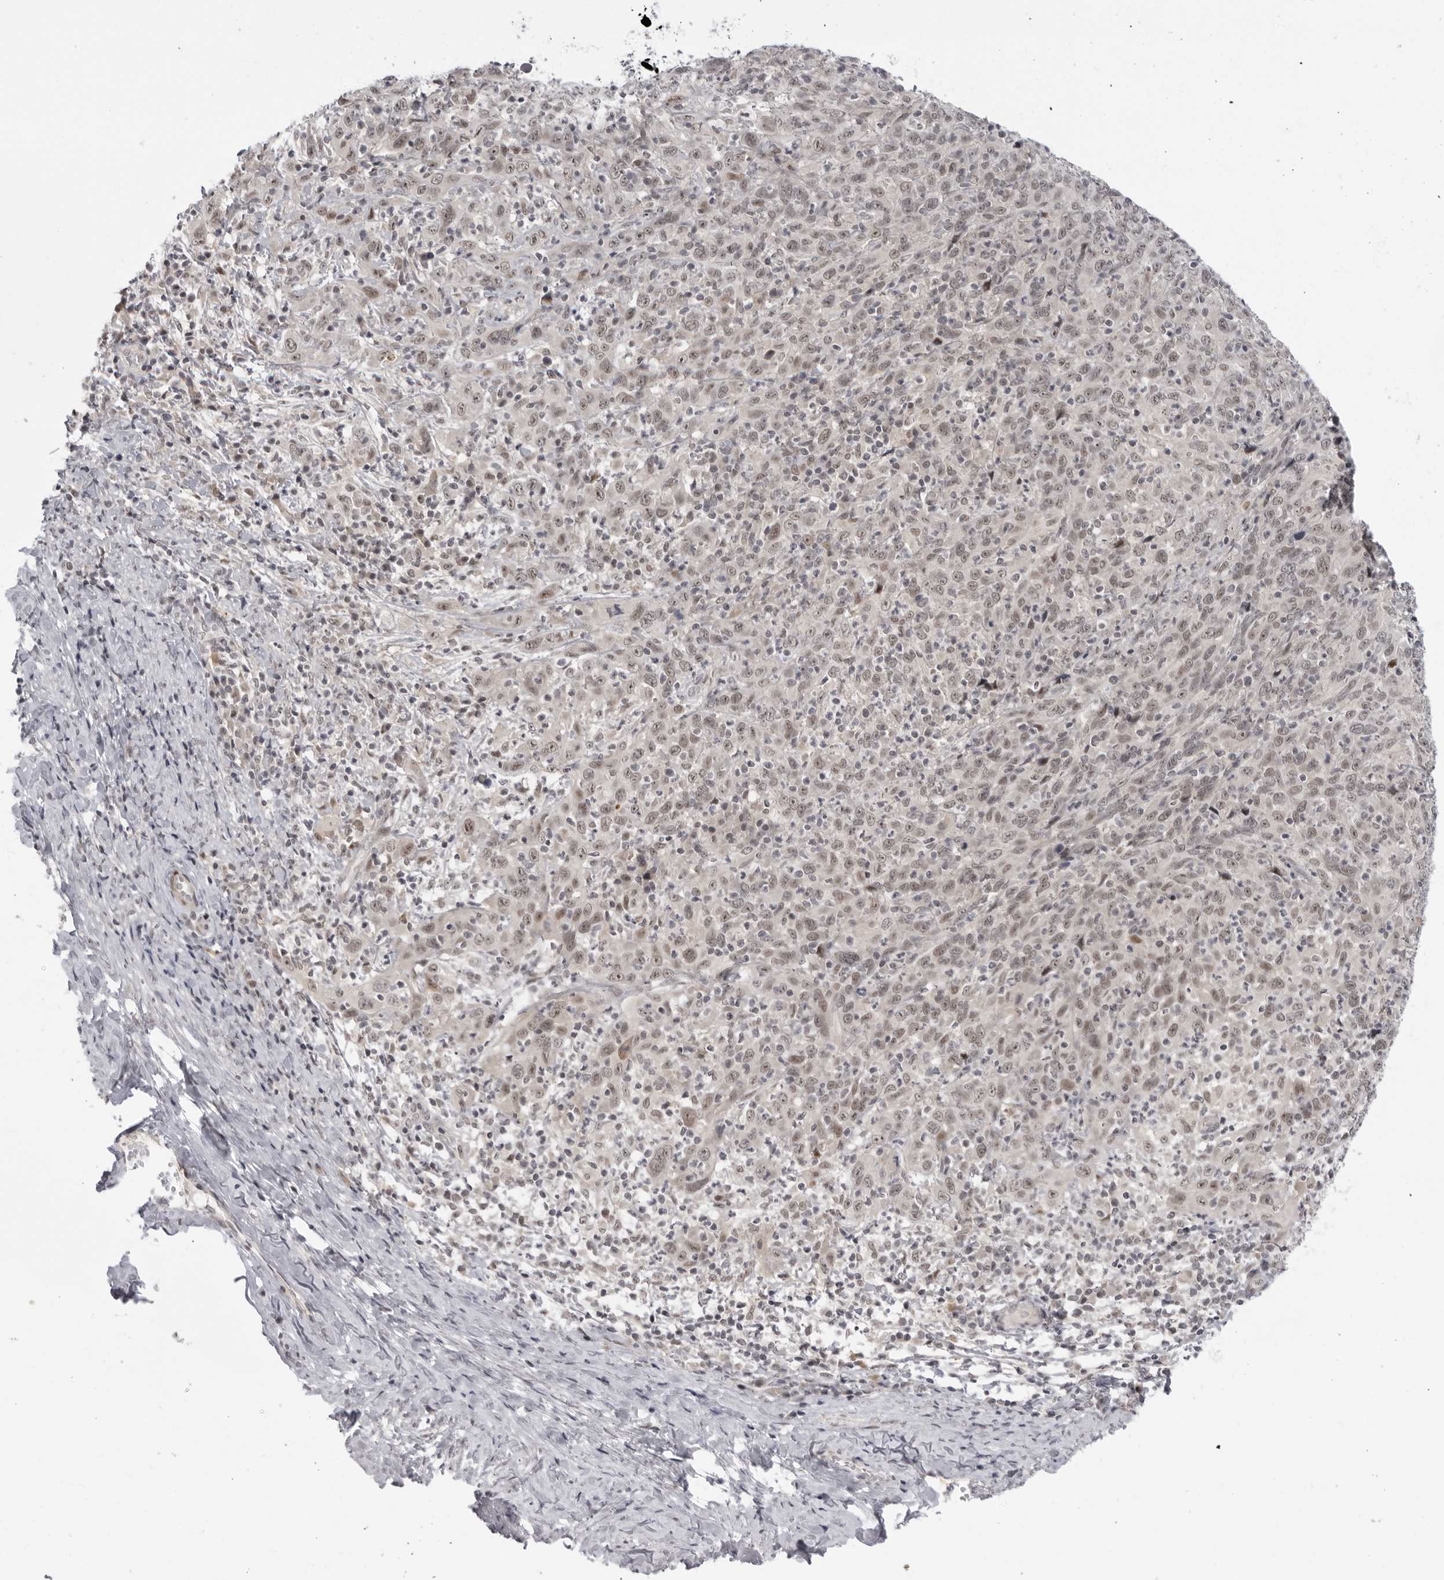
{"staining": {"intensity": "weak", "quantity": ">75%", "location": "nuclear"}, "tissue": "cervical cancer", "cell_type": "Tumor cells", "image_type": "cancer", "snomed": [{"axis": "morphology", "description": "Squamous cell carcinoma, NOS"}, {"axis": "topography", "description": "Cervix"}], "caption": "Brown immunohistochemical staining in human cervical cancer (squamous cell carcinoma) demonstrates weak nuclear positivity in about >75% of tumor cells.", "gene": "ALPK2", "patient": {"sex": "female", "age": 46}}